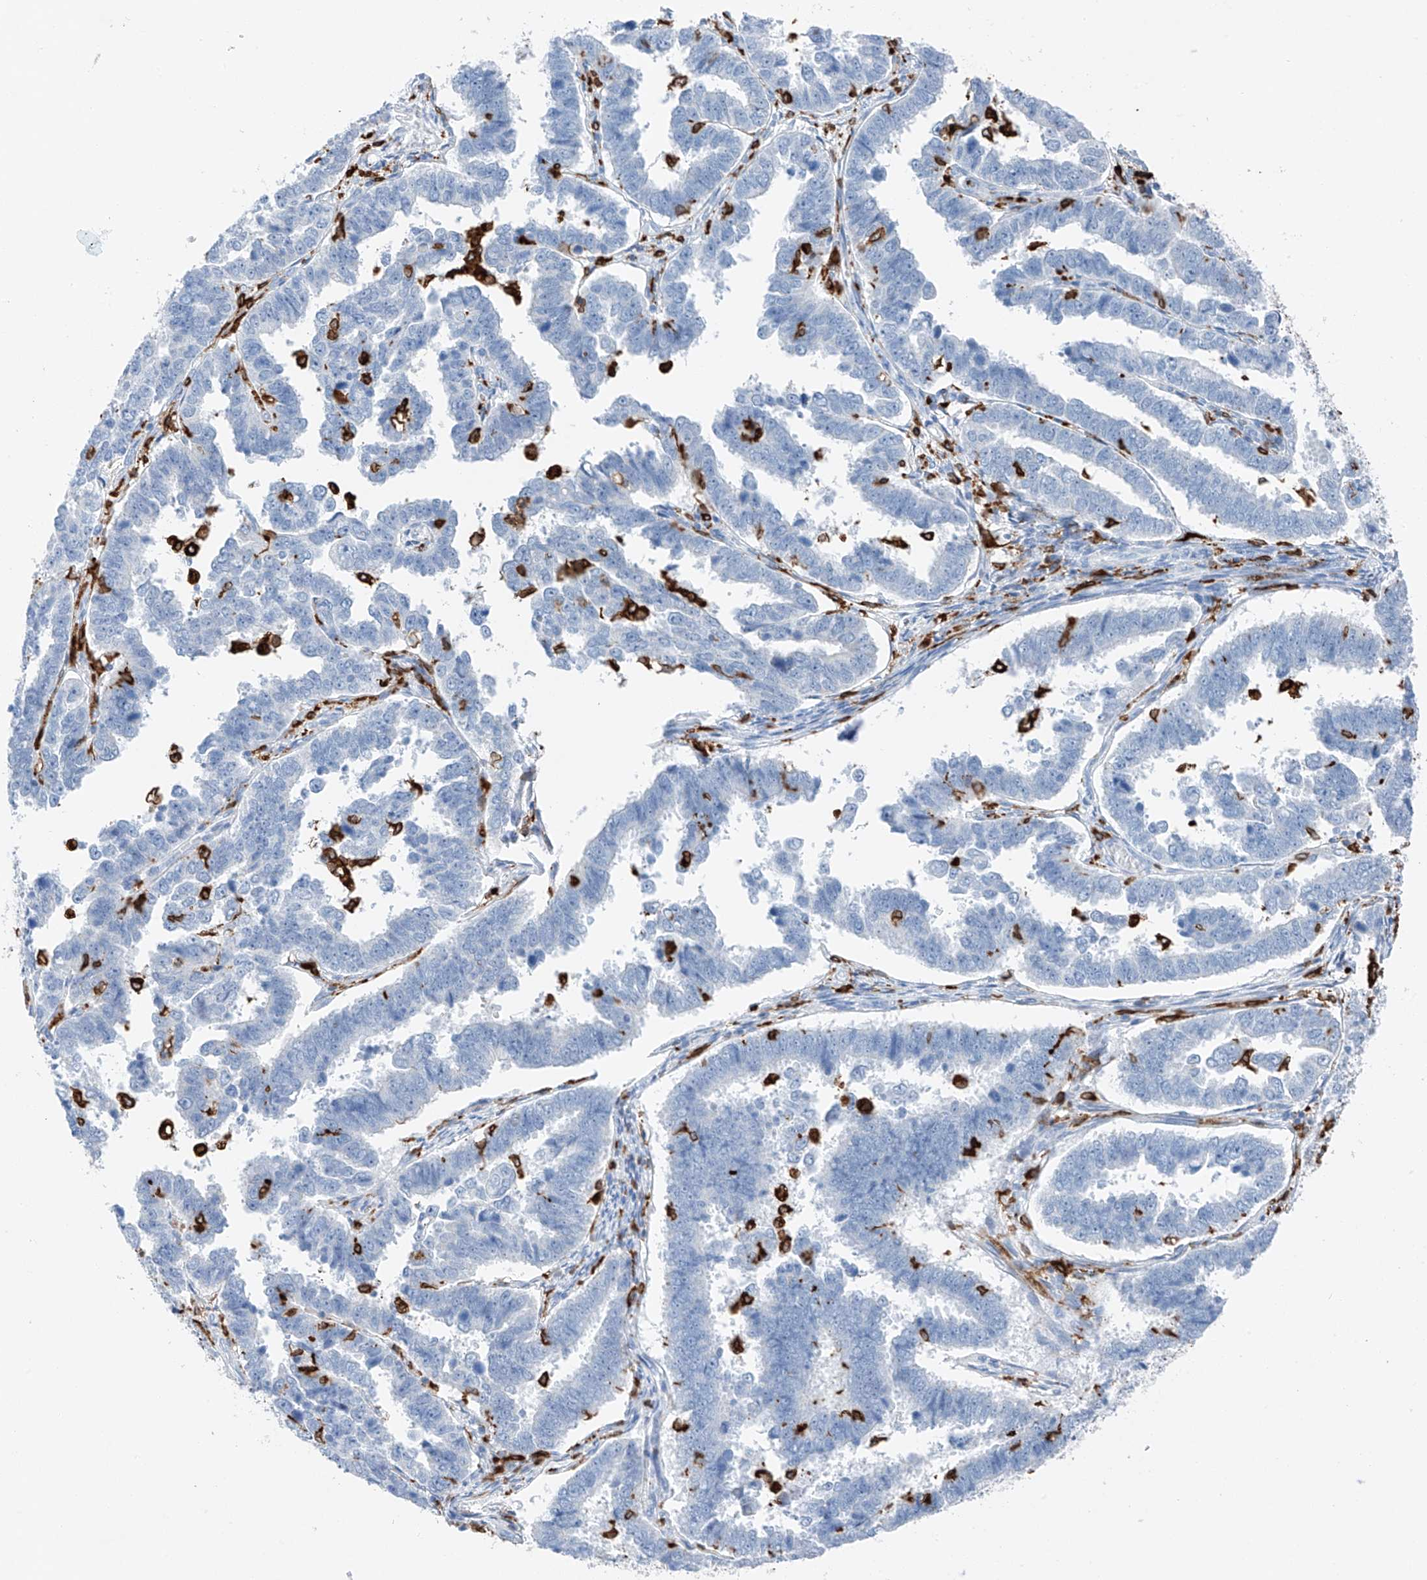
{"staining": {"intensity": "negative", "quantity": "none", "location": "none"}, "tissue": "endometrial cancer", "cell_type": "Tumor cells", "image_type": "cancer", "snomed": [{"axis": "morphology", "description": "Adenocarcinoma, NOS"}, {"axis": "topography", "description": "Endometrium"}], "caption": "There is no significant staining in tumor cells of endometrial adenocarcinoma.", "gene": "TBXAS1", "patient": {"sex": "female", "age": 75}}